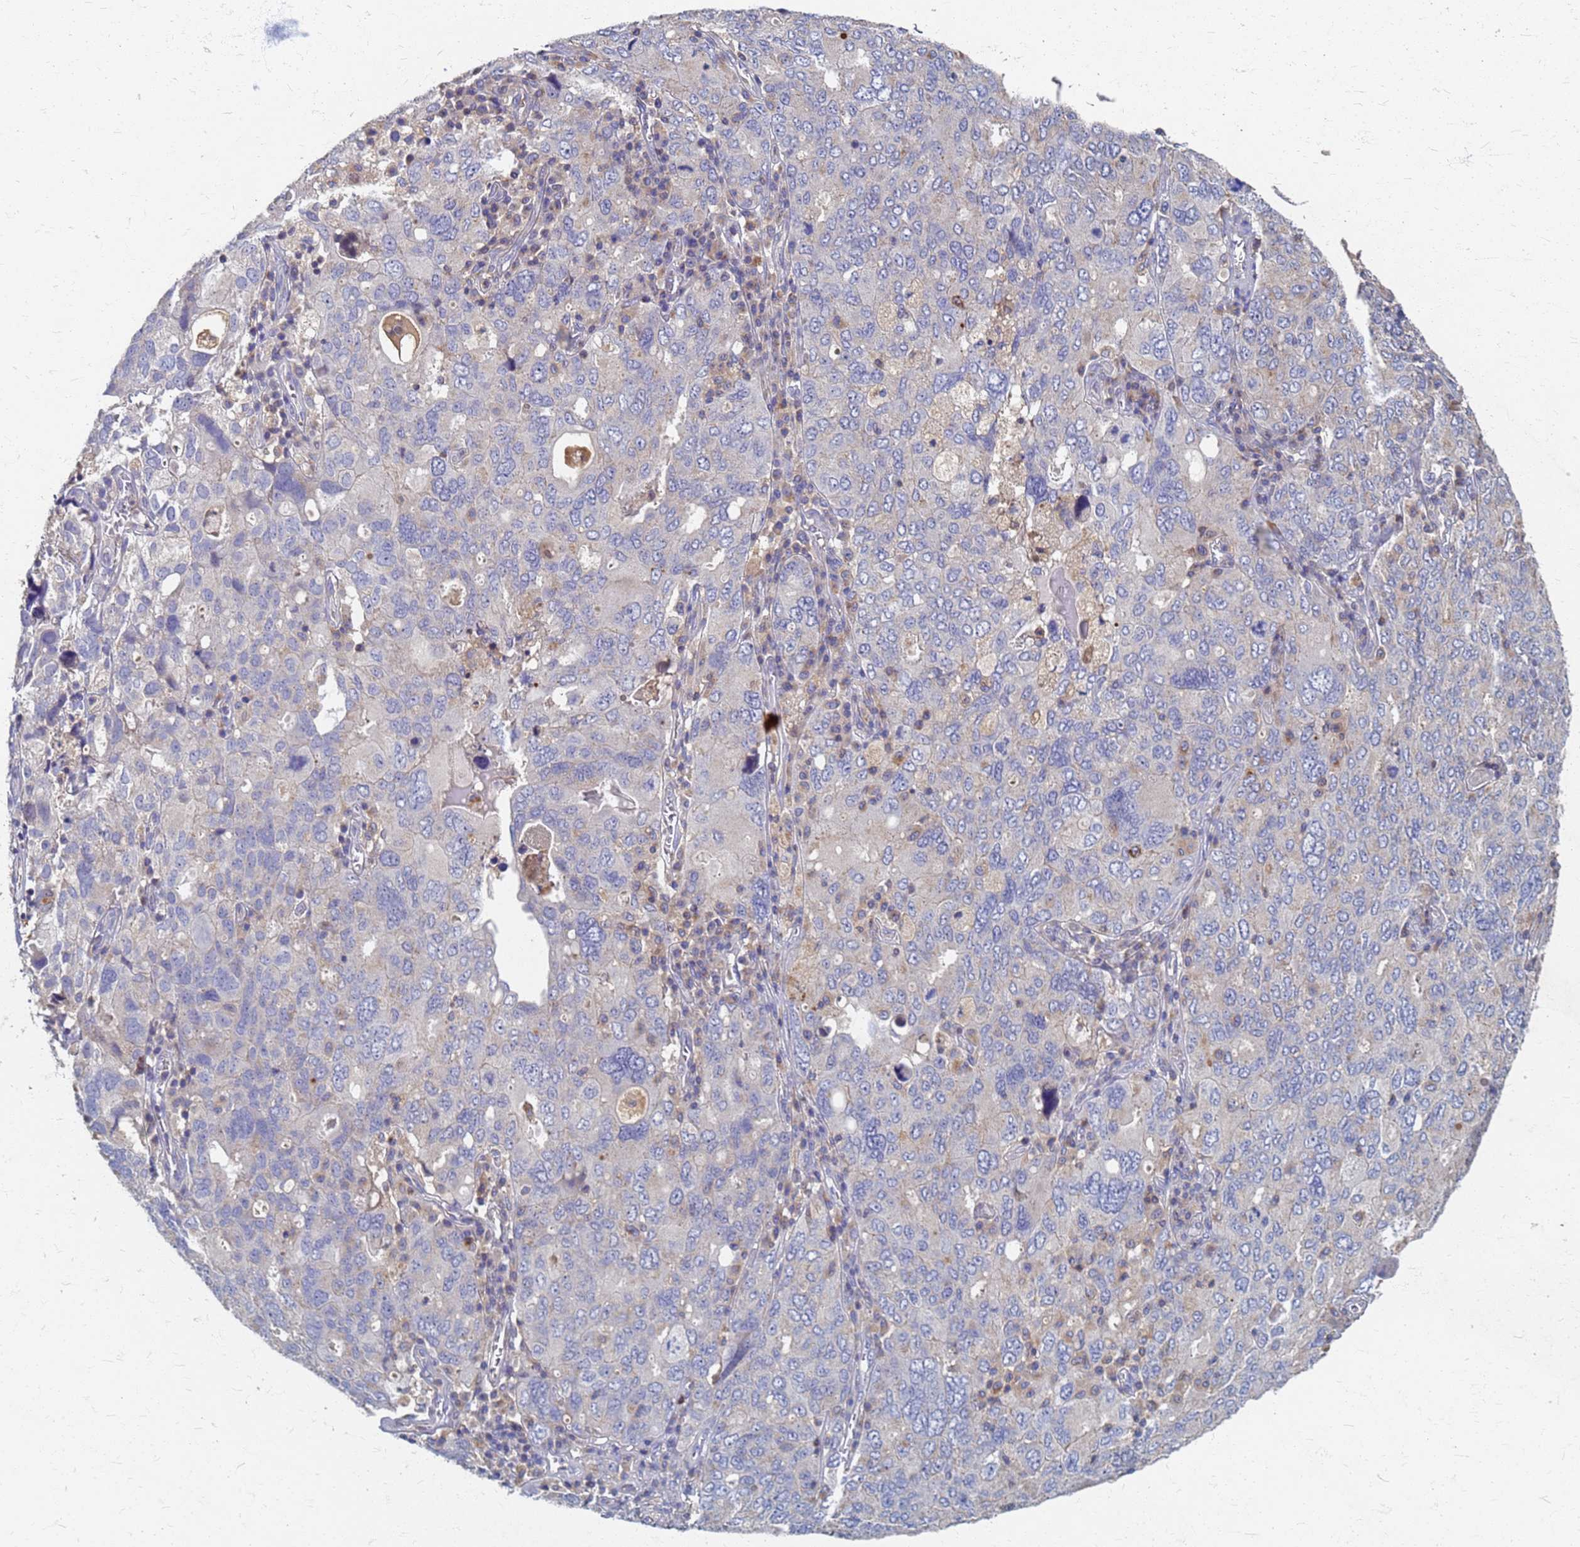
{"staining": {"intensity": "negative", "quantity": "none", "location": "none"}, "tissue": "ovarian cancer", "cell_type": "Tumor cells", "image_type": "cancer", "snomed": [{"axis": "morphology", "description": "Carcinoma, endometroid"}, {"axis": "topography", "description": "Ovary"}], "caption": "The micrograph exhibits no staining of tumor cells in ovarian cancer (endometroid carcinoma).", "gene": "KRCC1", "patient": {"sex": "female", "age": 62}}